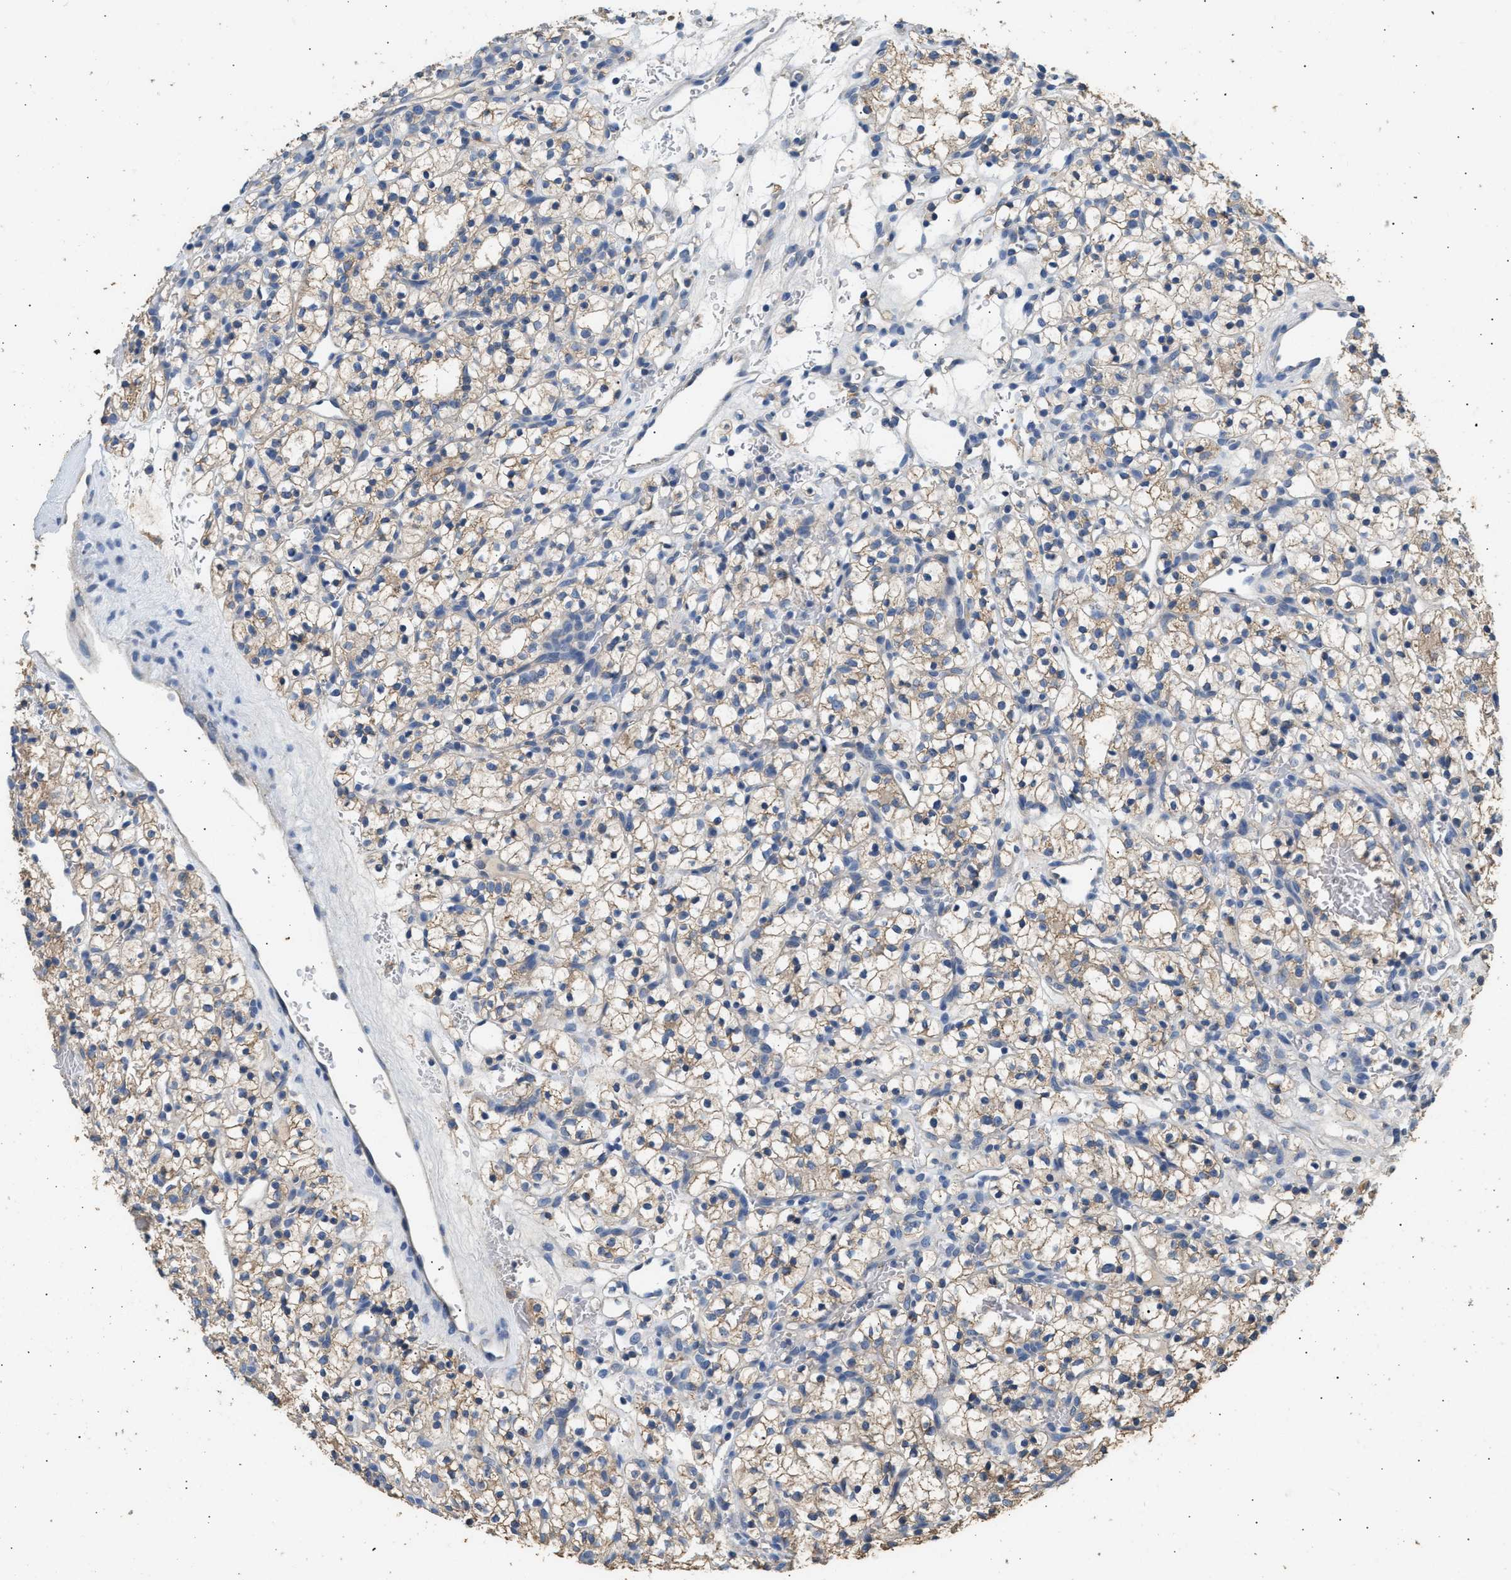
{"staining": {"intensity": "moderate", "quantity": ">75%", "location": "cytoplasmic/membranous"}, "tissue": "renal cancer", "cell_type": "Tumor cells", "image_type": "cancer", "snomed": [{"axis": "morphology", "description": "Adenocarcinoma, NOS"}, {"axis": "topography", "description": "Kidney"}], "caption": "DAB (3,3'-diaminobenzidine) immunohistochemical staining of human renal cancer (adenocarcinoma) demonstrates moderate cytoplasmic/membranous protein expression in approximately >75% of tumor cells.", "gene": "WDR31", "patient": {"sex": "female", "age": 57}}